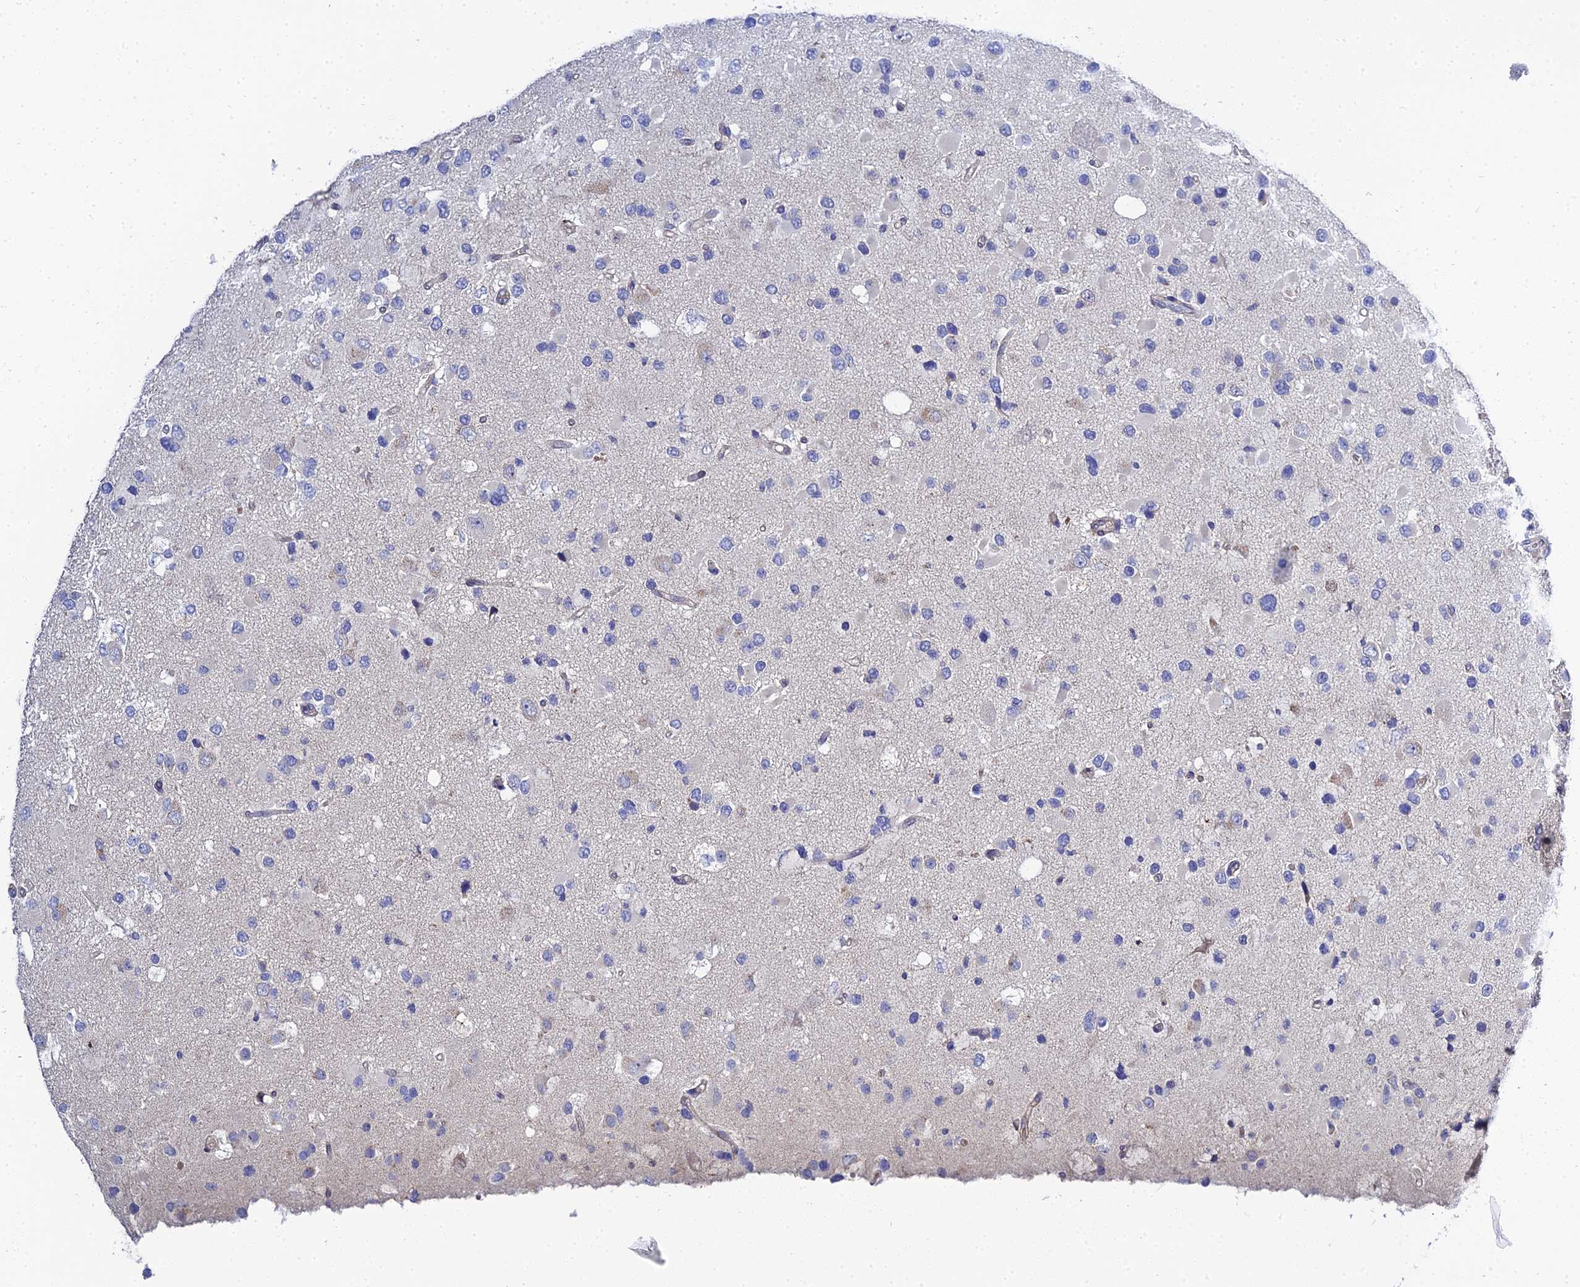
{"staining": {"intensity": "negative", "quantity": "none", "location": "none"}, "tissue": "glioma", "cell_type": "Tumor cells", "image_type": "cancer", "snomed": [{"axis": "morphology", "description": "Glioma, malignant, High grade"}, {"axis": "topography", "description": "Brain"}], "caption": "Micrograph shows no protein expression in tumor cells of malignant glioma (high-grade) tissue.", "gene": "APOBEC3H", "patient": {"sex": "male", "age": 53}}